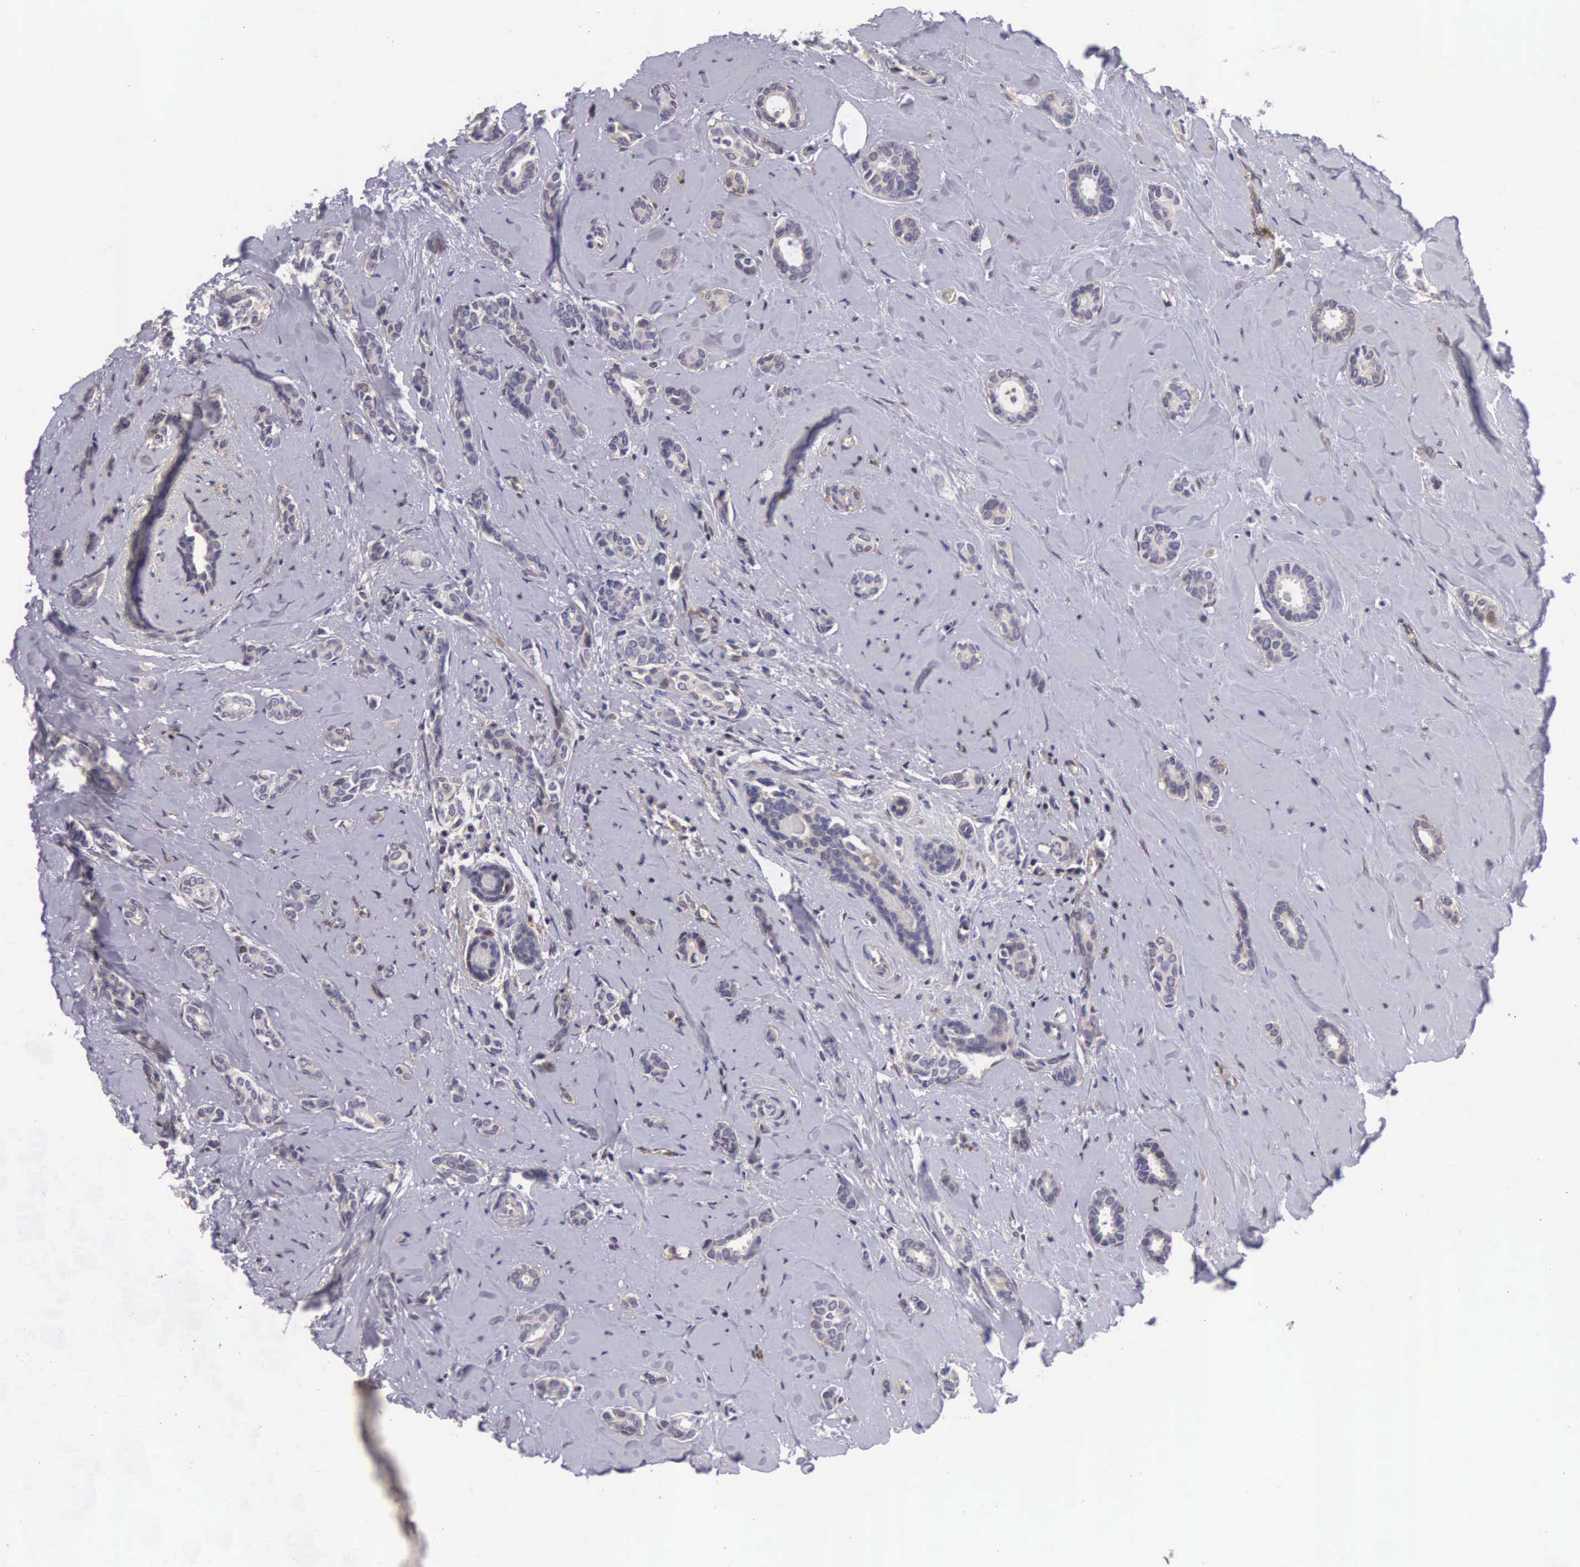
{"staining": {"intensity": "weak", "quantity": "<25%", "location": "cytoplasmic/membranous"}, "tissue": "breast cancer", "cell_type": "Tumor cells", "image_type": "cancer", "snomed": [{"axis": "morphology", "description": "Duct carcinoma"}, {"axis": "topography", "description": "Breast"}], "caption": "This is a photomicrograph of immunohistochemistry staining of breast invasive ductal carcinoma, which shows no positivity in tumor cells.", "gene": "EMID1", "patient": {"sex": "female", "age": 50}}